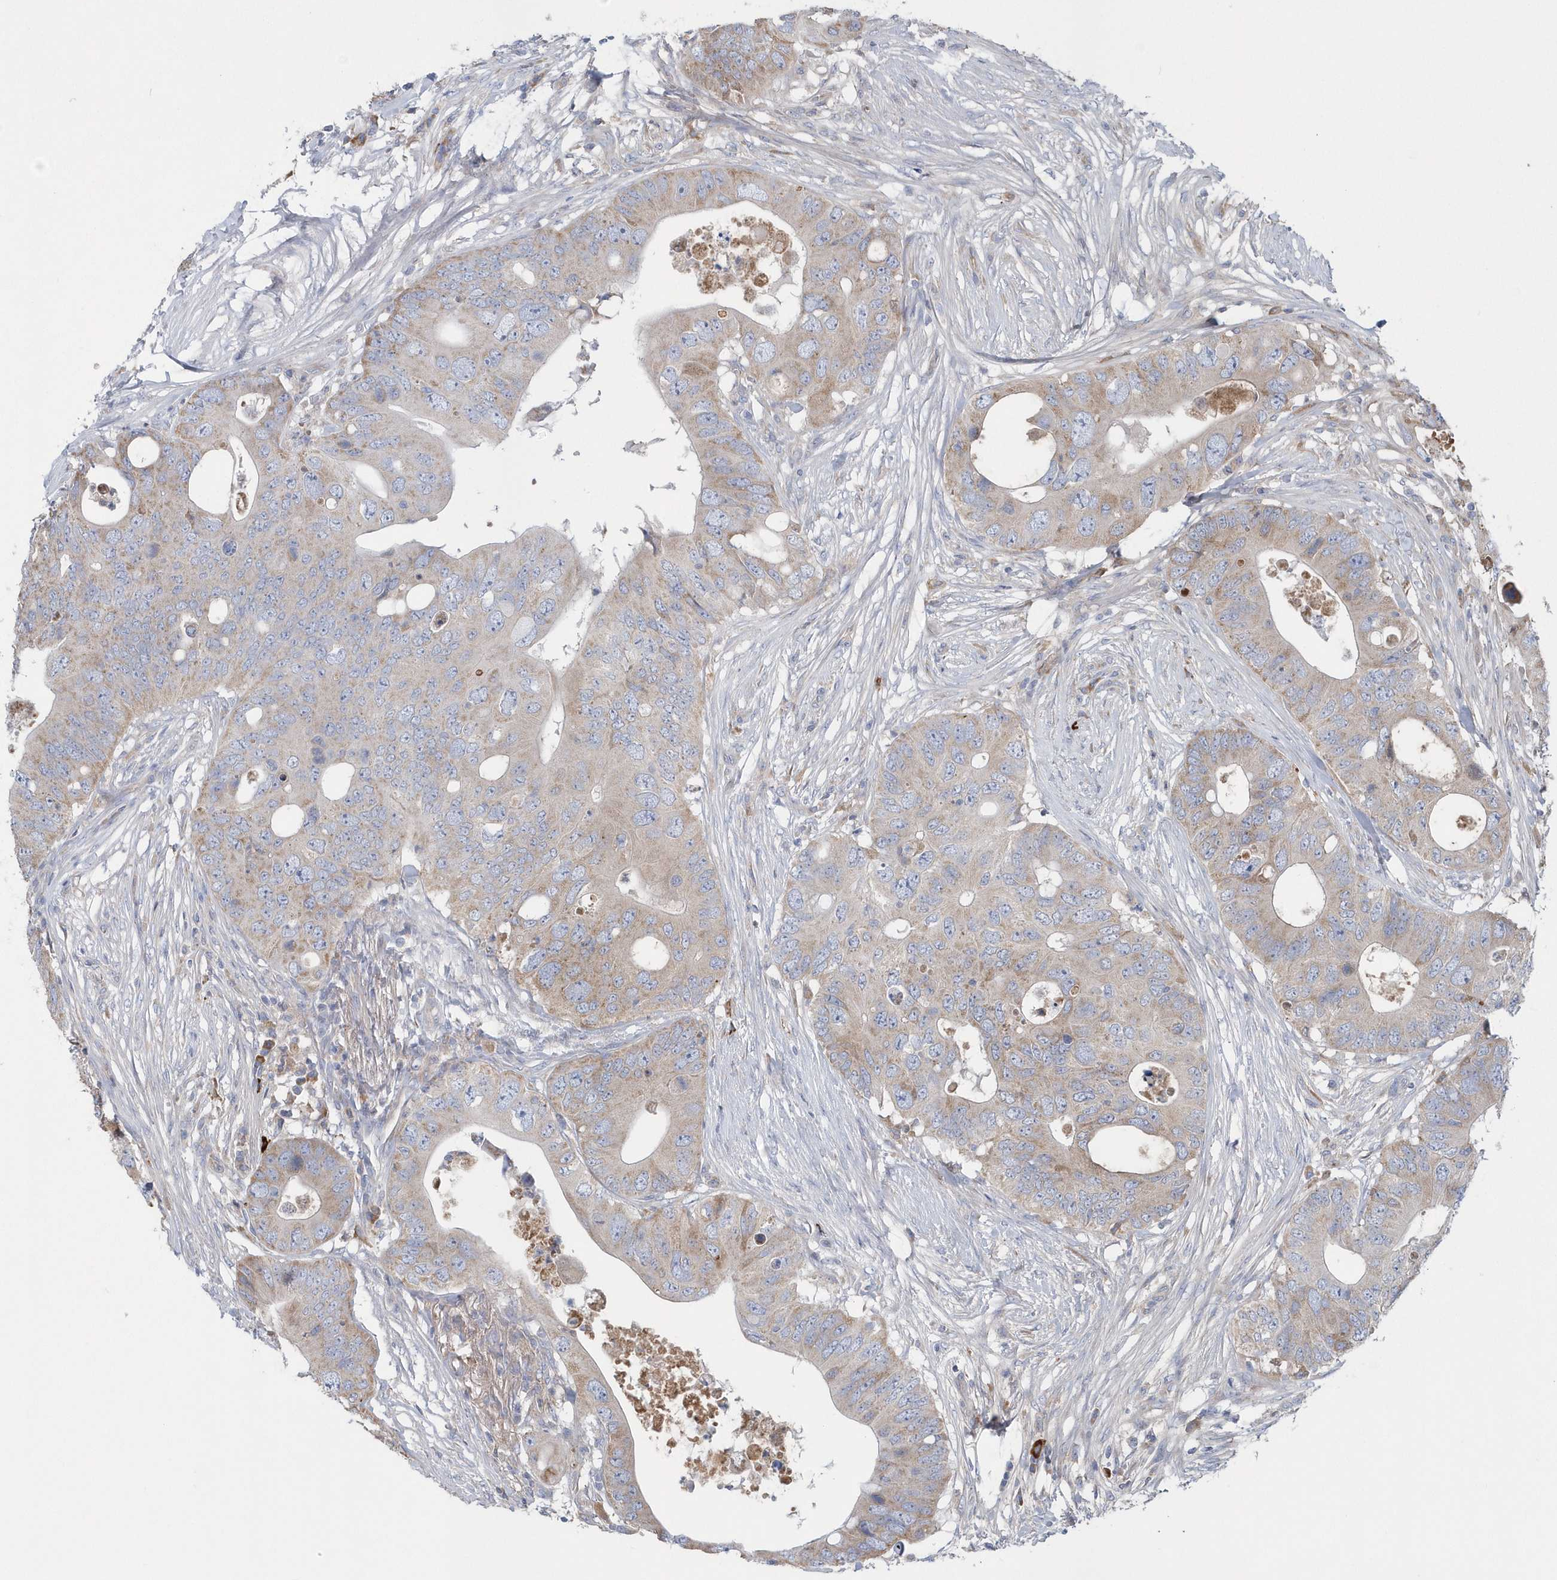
{"staining": {"intensity": "weak", "quantity": "25%-75%", "location": "cytoplasmic/membranous"}, "tissue": "colorectal cancer", "cell_type": "Tumor cells", "image_type": "cancer", "snomed": [{"axis": "morphology", "description": "Adenocarcinoma, NOS"}, {"axis": "topography", "description": "Colon"}], "caption": "IHC micrograph of neoplastic tissue: human colorectal adenocarcinoma stained using immunohistochemistry reveals low levels of weak protein expression localized specifically in the cytoplasmic/membranous of tumor cells, appearing as a cytoplasmic/membranous brown color.", "gene": "SPATA18", "patient": {"sex": "male", "age": 71}}